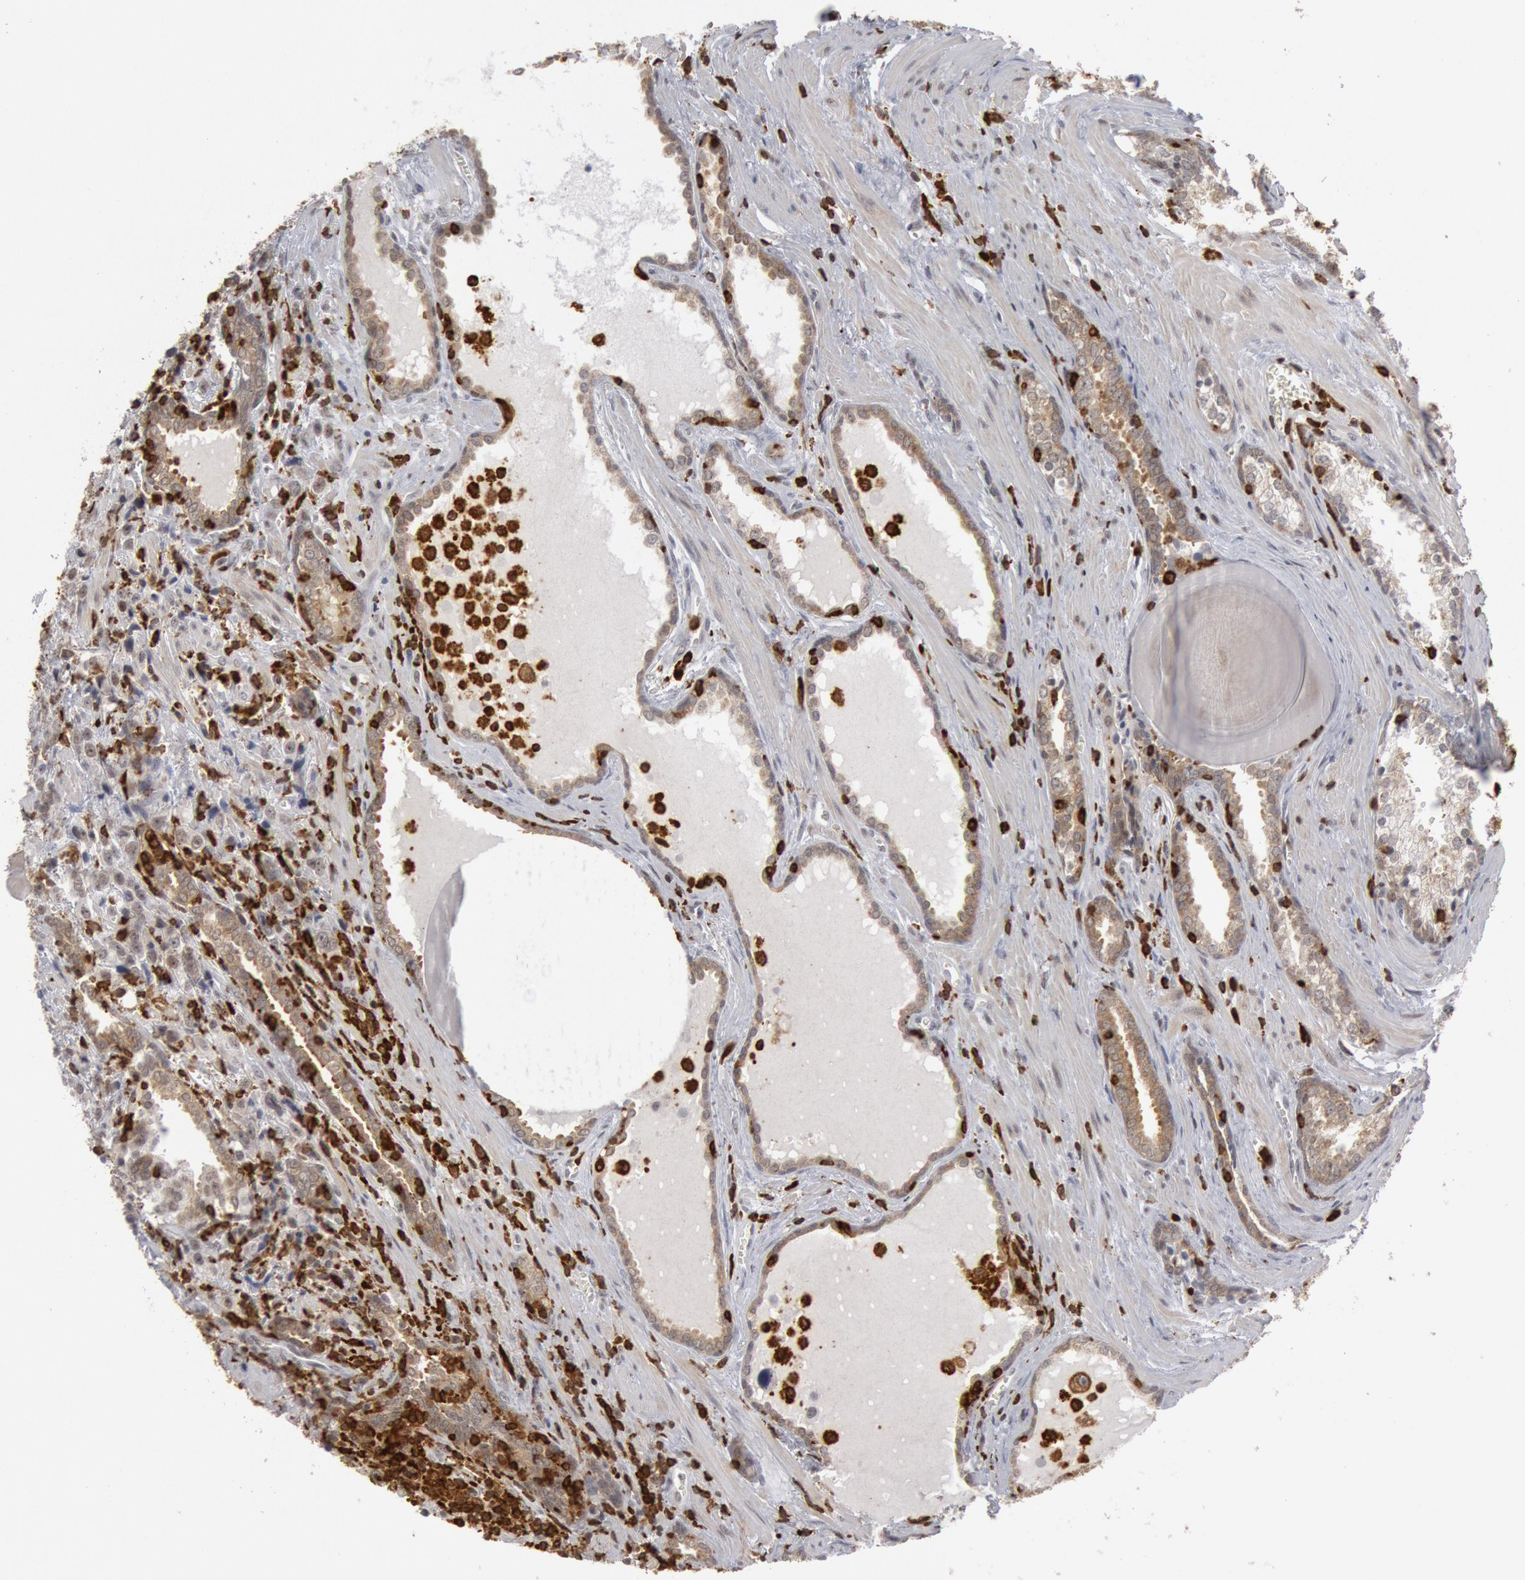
{"staining": {"intensity": "negative", "quantity": "none", "location": "none"}, "tissue": "prostate cancer", "cell_type": "Tumor cells", "image_type": "cancer", "snomed": [{"axis": "morphology", "description": "Adenocarcinoma, High grade"}, {"axis": "topography", "description": "Prostate"}], "caption": "There is no significant expression in tumor cells of prostate high-grade adenocarcinoma.", "gene": "PTPN6", "patient": {"sex": "male", "age": 71}}